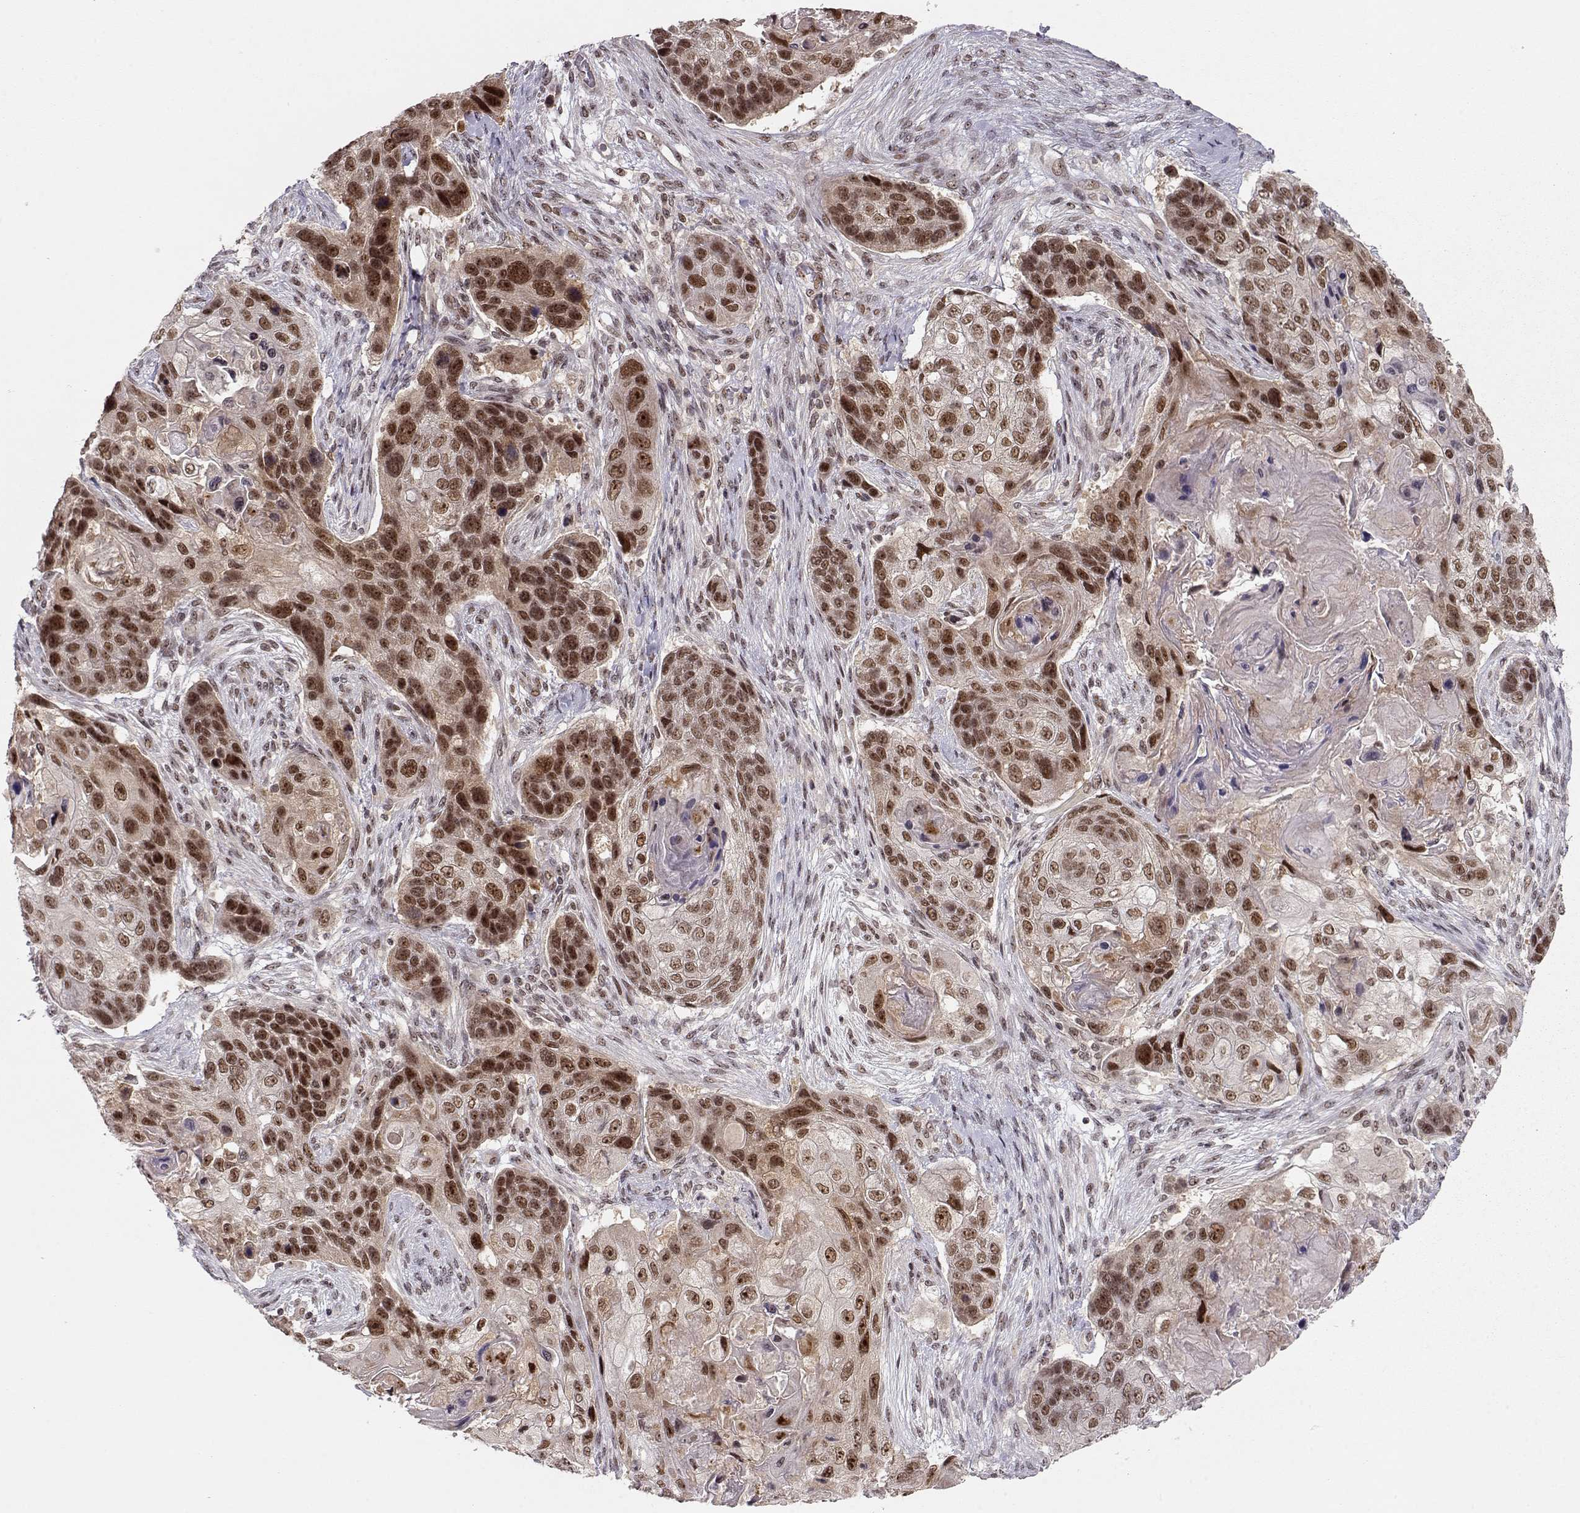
{"staining": {"intensity": "strong", "quantity": ">75%", "location": "nuclear"}, "tissue": "lung cancer", "cell_type": "Tumor cells", "image_type": "cancer", "snomed": [{"axis": "morphology", "description": "Squamous cell carcinoma, NOS"}, {"axis": "topography", "description": "Lung"}], "caption": "High-power microscopy captured an immunohistochemistry (IHC) photomicrograph of squamous cell carcinoma (lung), revealing strong nuclear positivity in about >75% of tumor cells.", "gene": "CSNK2A1", "patient": {"sex": "male", "age": 69}}